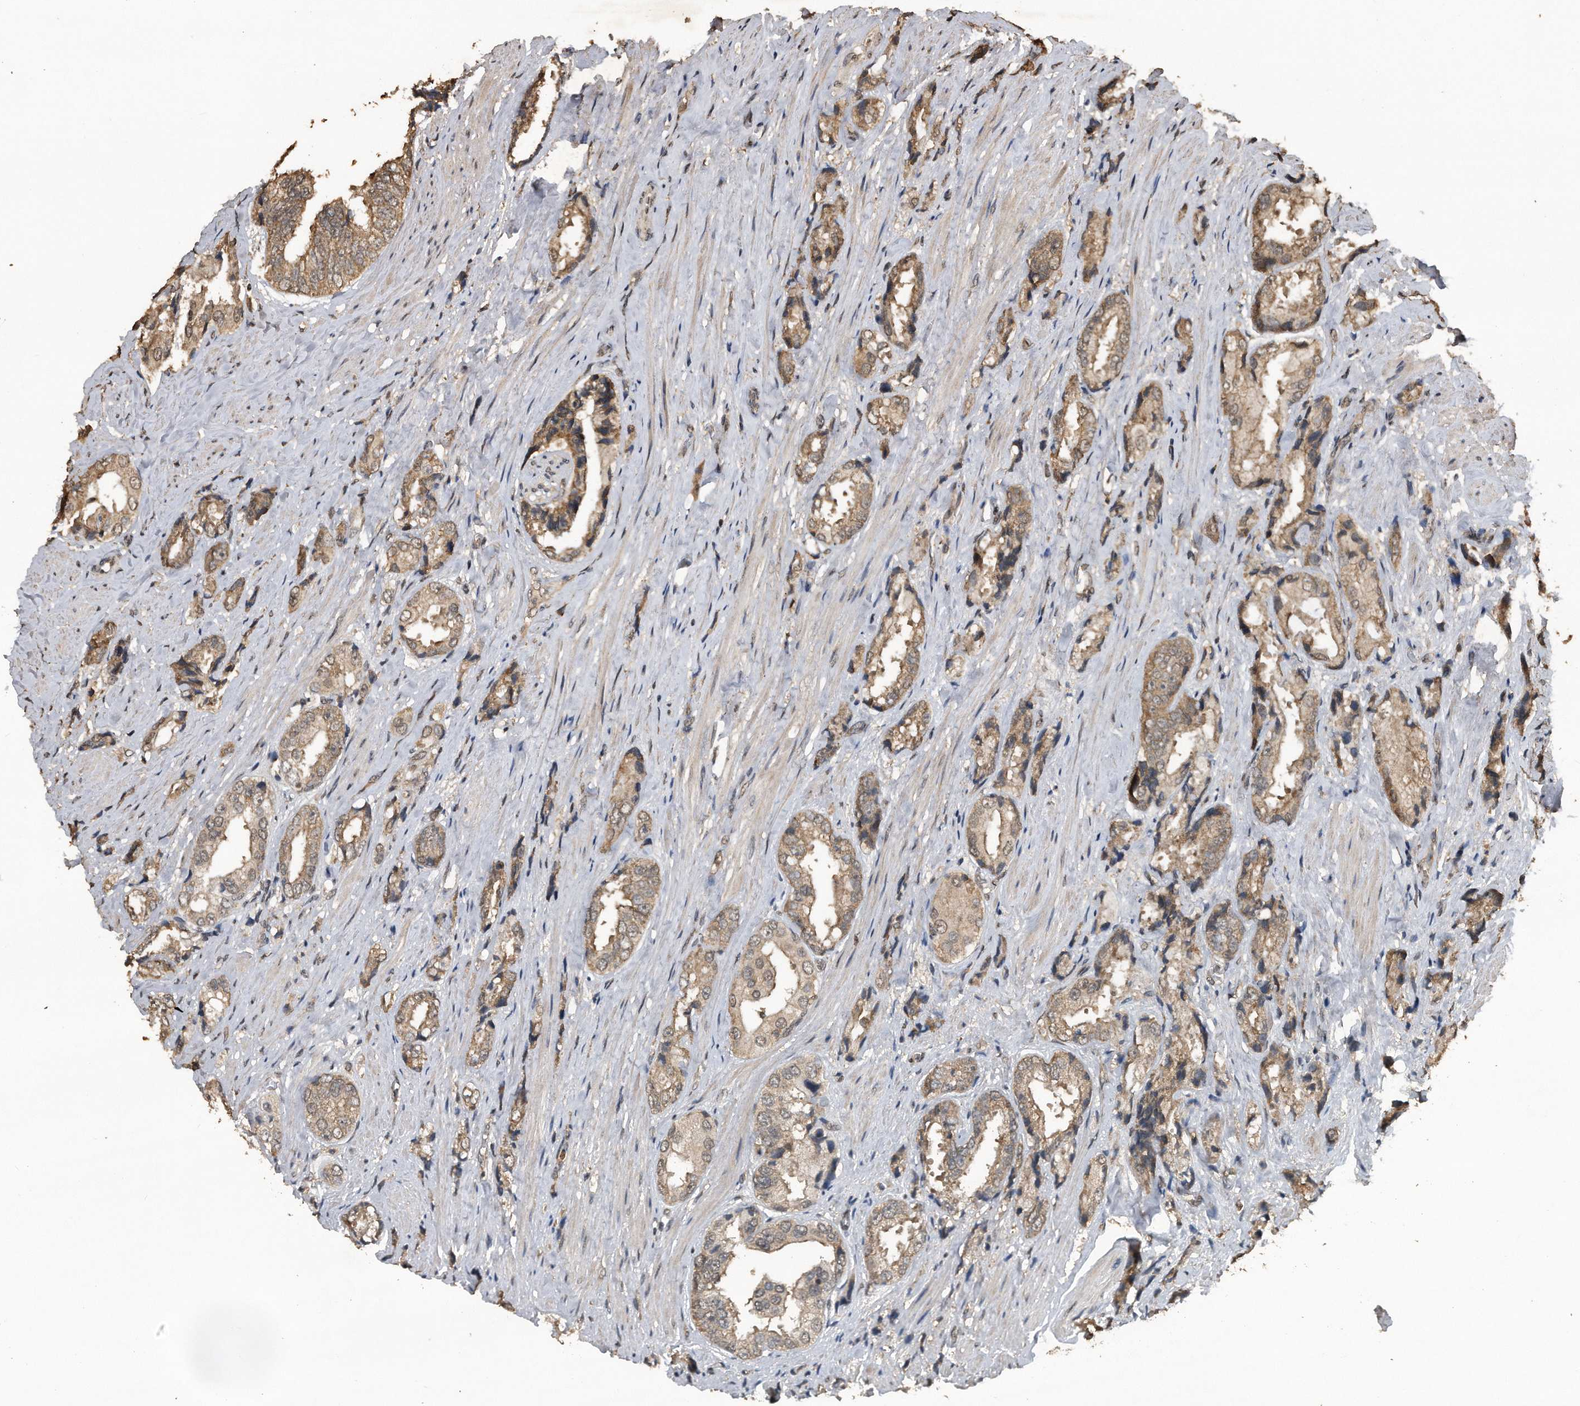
{"staining": {"intensity": "moderate", "quantity": ">75%", "location": "cytoplasmic/membranous"}, "tissue": "prostate cancer", "cell_type": "Tumor cells", "image_type": "cancer", "snomed": [{"axis": "morphology", "description": "Adenocarcinoma, High grade"}, {"axis": "topography", "description": "Prostate"}], "caption": "Moderate cytoplasmic/membranous expression is identified in about >75% of tumor cells in prostate high-grade adenocarcinoma.", "gene": "CRYZL1", "patient": {"sex": "male", "age": 61}}